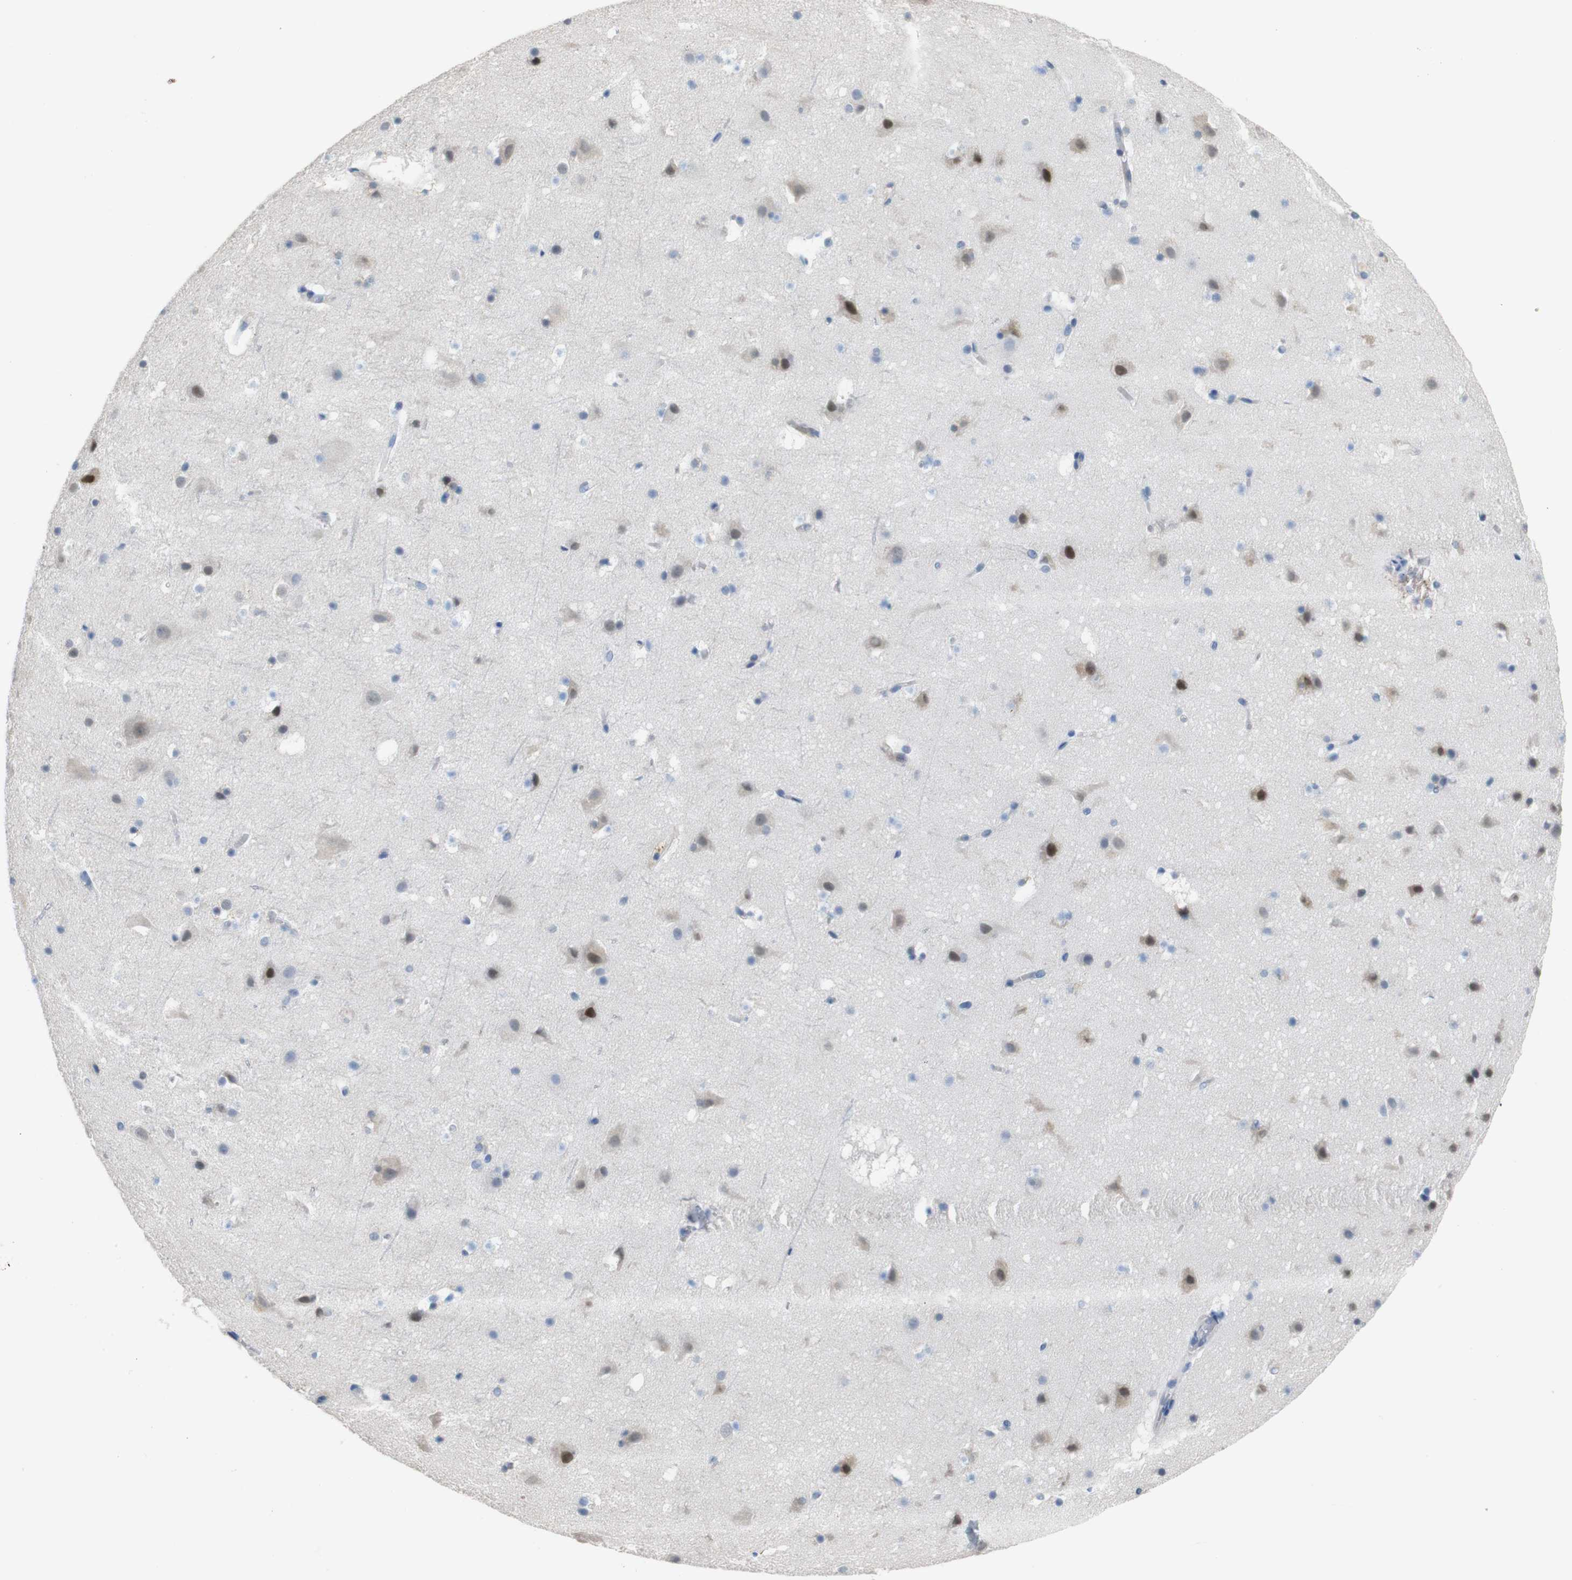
{"staining": {"intensity": "negative", "quantity": "none", "location": "none"}, "tissue": "cerebral cortex", "cell_type": "Endothelial cells", "image_type": "normal", "snomed": [{"axis": "morphology", "description": "Normal tissue, NOS"}, {"axis": "topography", "description": "Cerebral cortex"}], "caption": "Immunohistochemistry micrograph of benign cerebral cortex: cerebral cortex stained with DAB (3,3'-diaminobenzidine) reveals no significant protein staining in endothelial cells.", "gene": "CHRM5", "patient": {"sex": "male", "age": 45}}